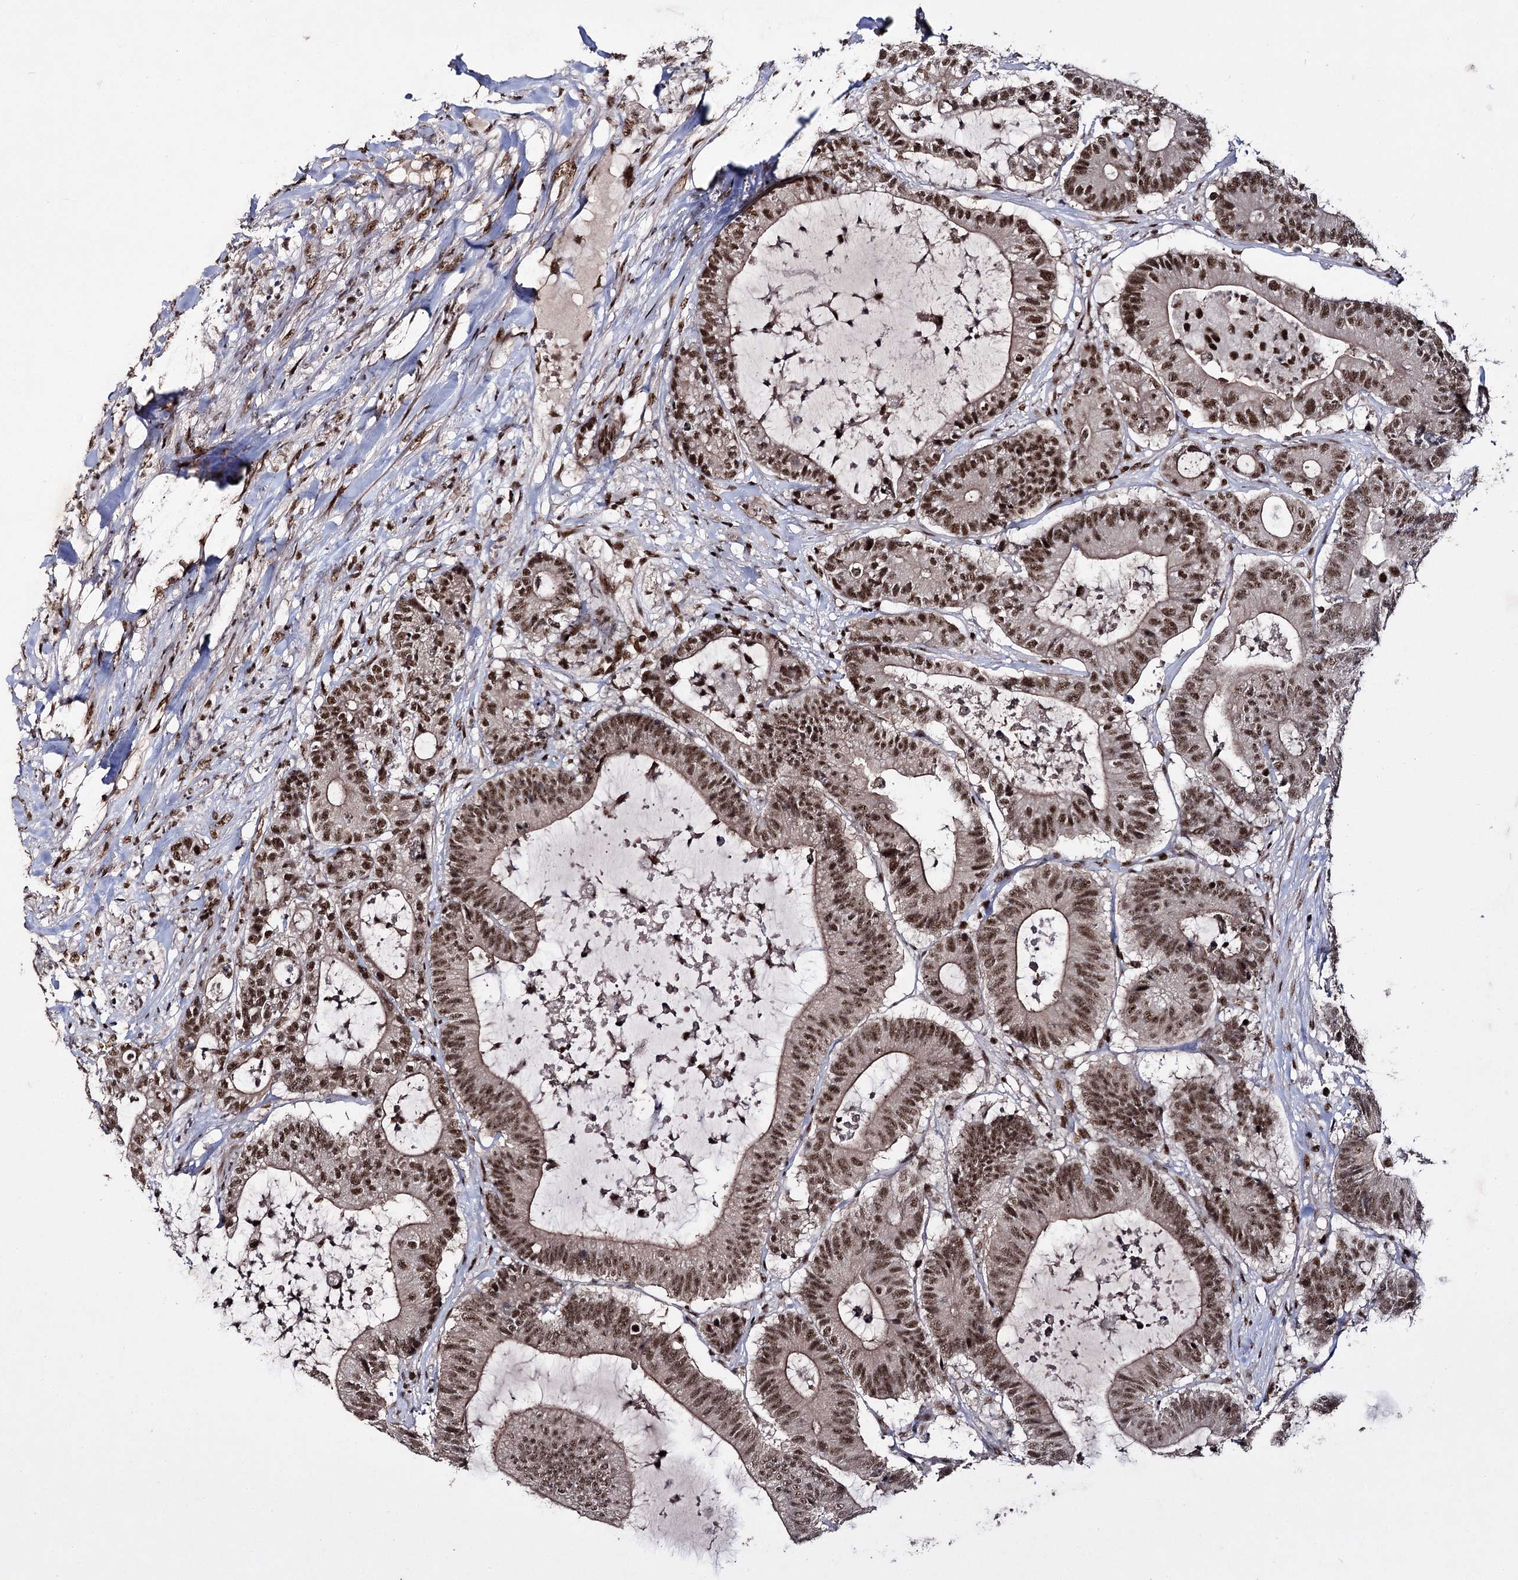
{"staining": {"intensity": "strong", "quantity": ">75%", "location": "nuclear"}, "tissue": "colorectal cancer", "cell_type": "Tumor cells", "image_type": "cancer", "snomed": [{"axis": "morphology", "description": "Adenocarcinoma, NOS"}, {"axis": "topography", "description": "Colon"}], "caption": "Immunohistochemical staining of human colorectal adenocarcinoma displays high levels of strong nuclear protein expression in approximately >75% of tumor cells.", "gene": "PRPF40A", "patient": {"sex": "female", "age": 84}}